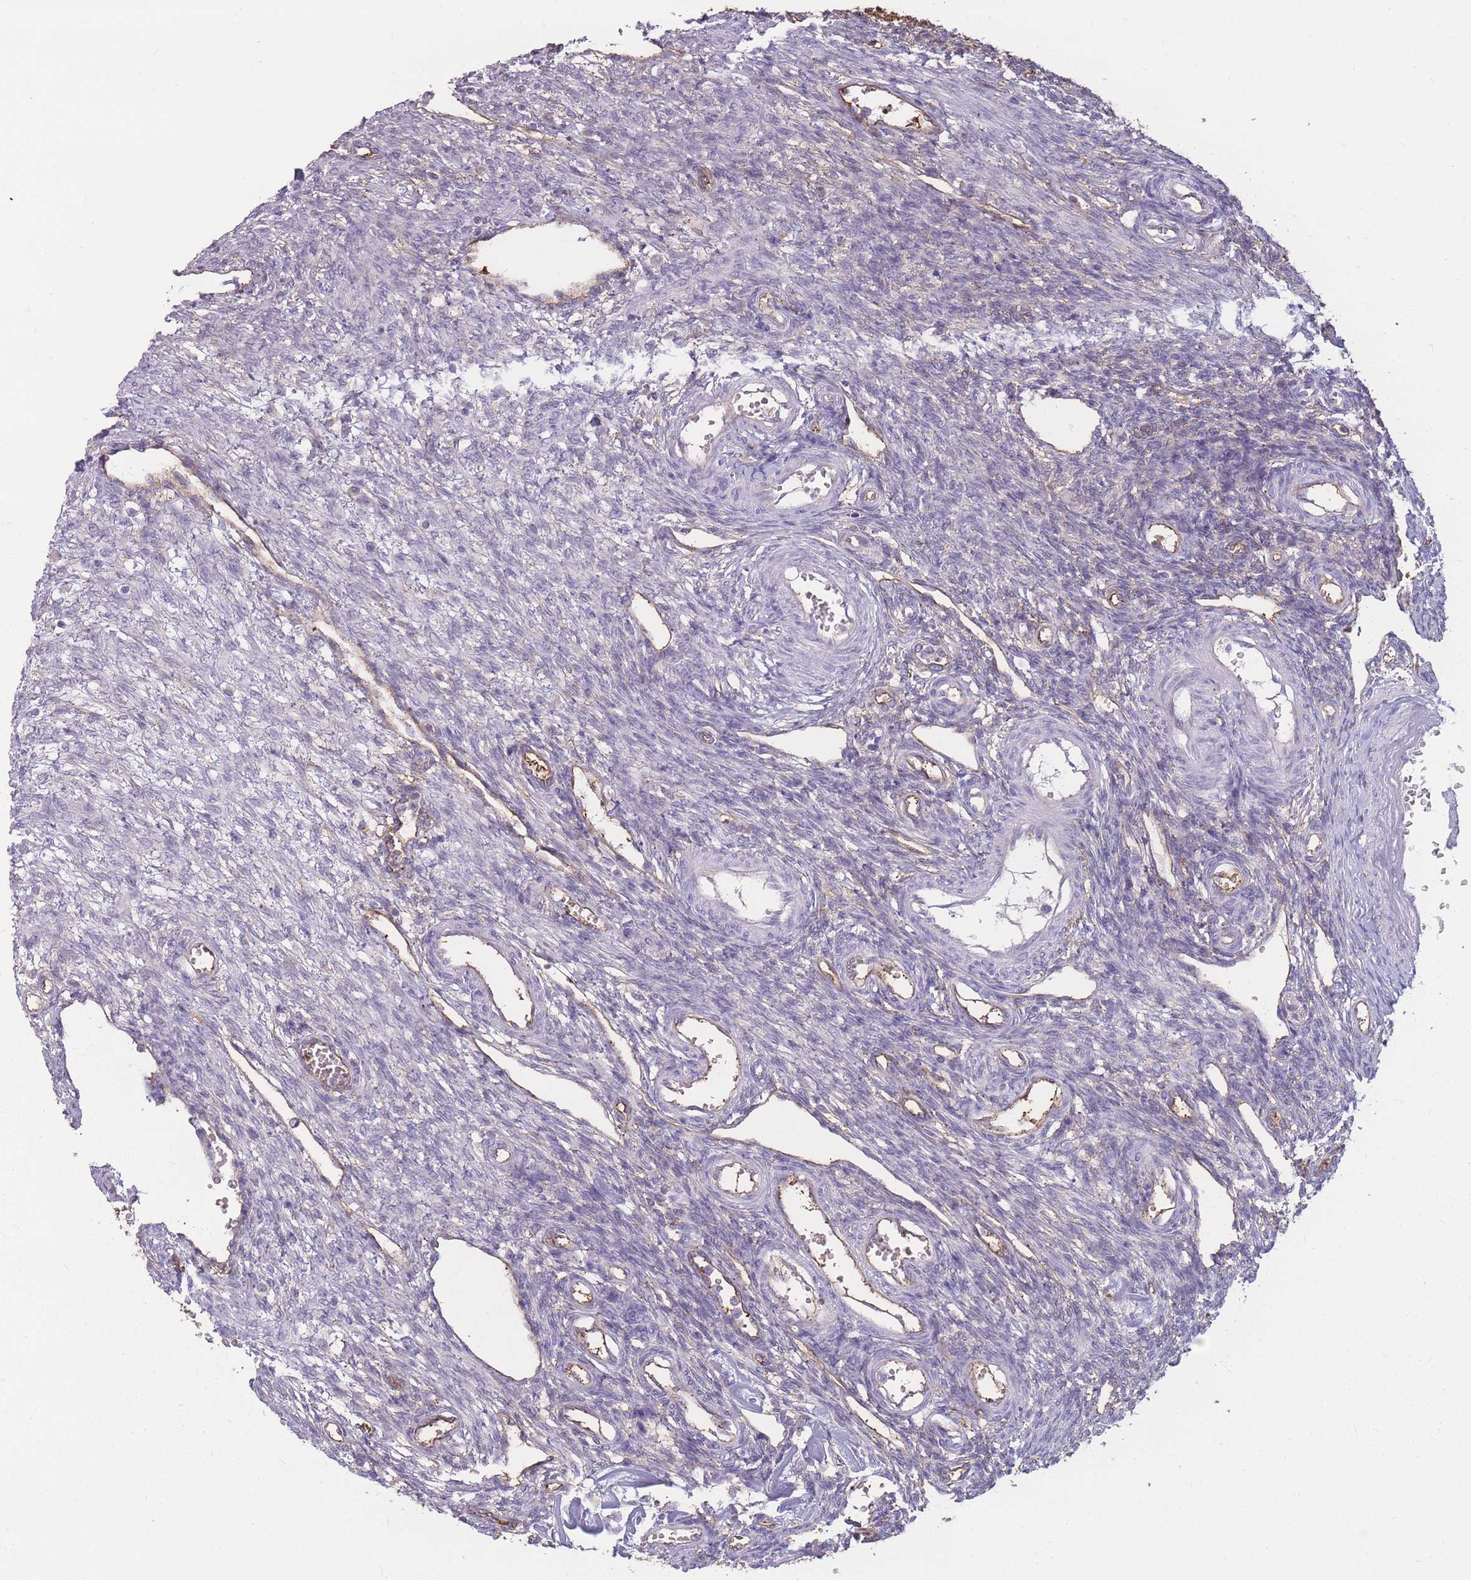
{"staining": {"intensity": "weak", "quantity": "25%-75%", "location": "cytoplasmic/membranous"}, "tissue": "ovary", "cell_type": "Ovarian stroma cells", "image_type": "normal", "snomed": [{"axis": "morphology", "description": "Normal tissue, NOS"}, {"axis": "morphology", "description": "Cyst, NOS"}, {"axis": "topography", "description": "Ovary"}], "caption": "A photomicrograph of ovary stained for a protein exhibits weak cytoplasmic/membranous brown staining in ovarian stroma cells. The protein is shown in brown color, while the nuclei are stained blue.", "gene": "GNA11", "patient": {"sex": "female", "age": 33}}